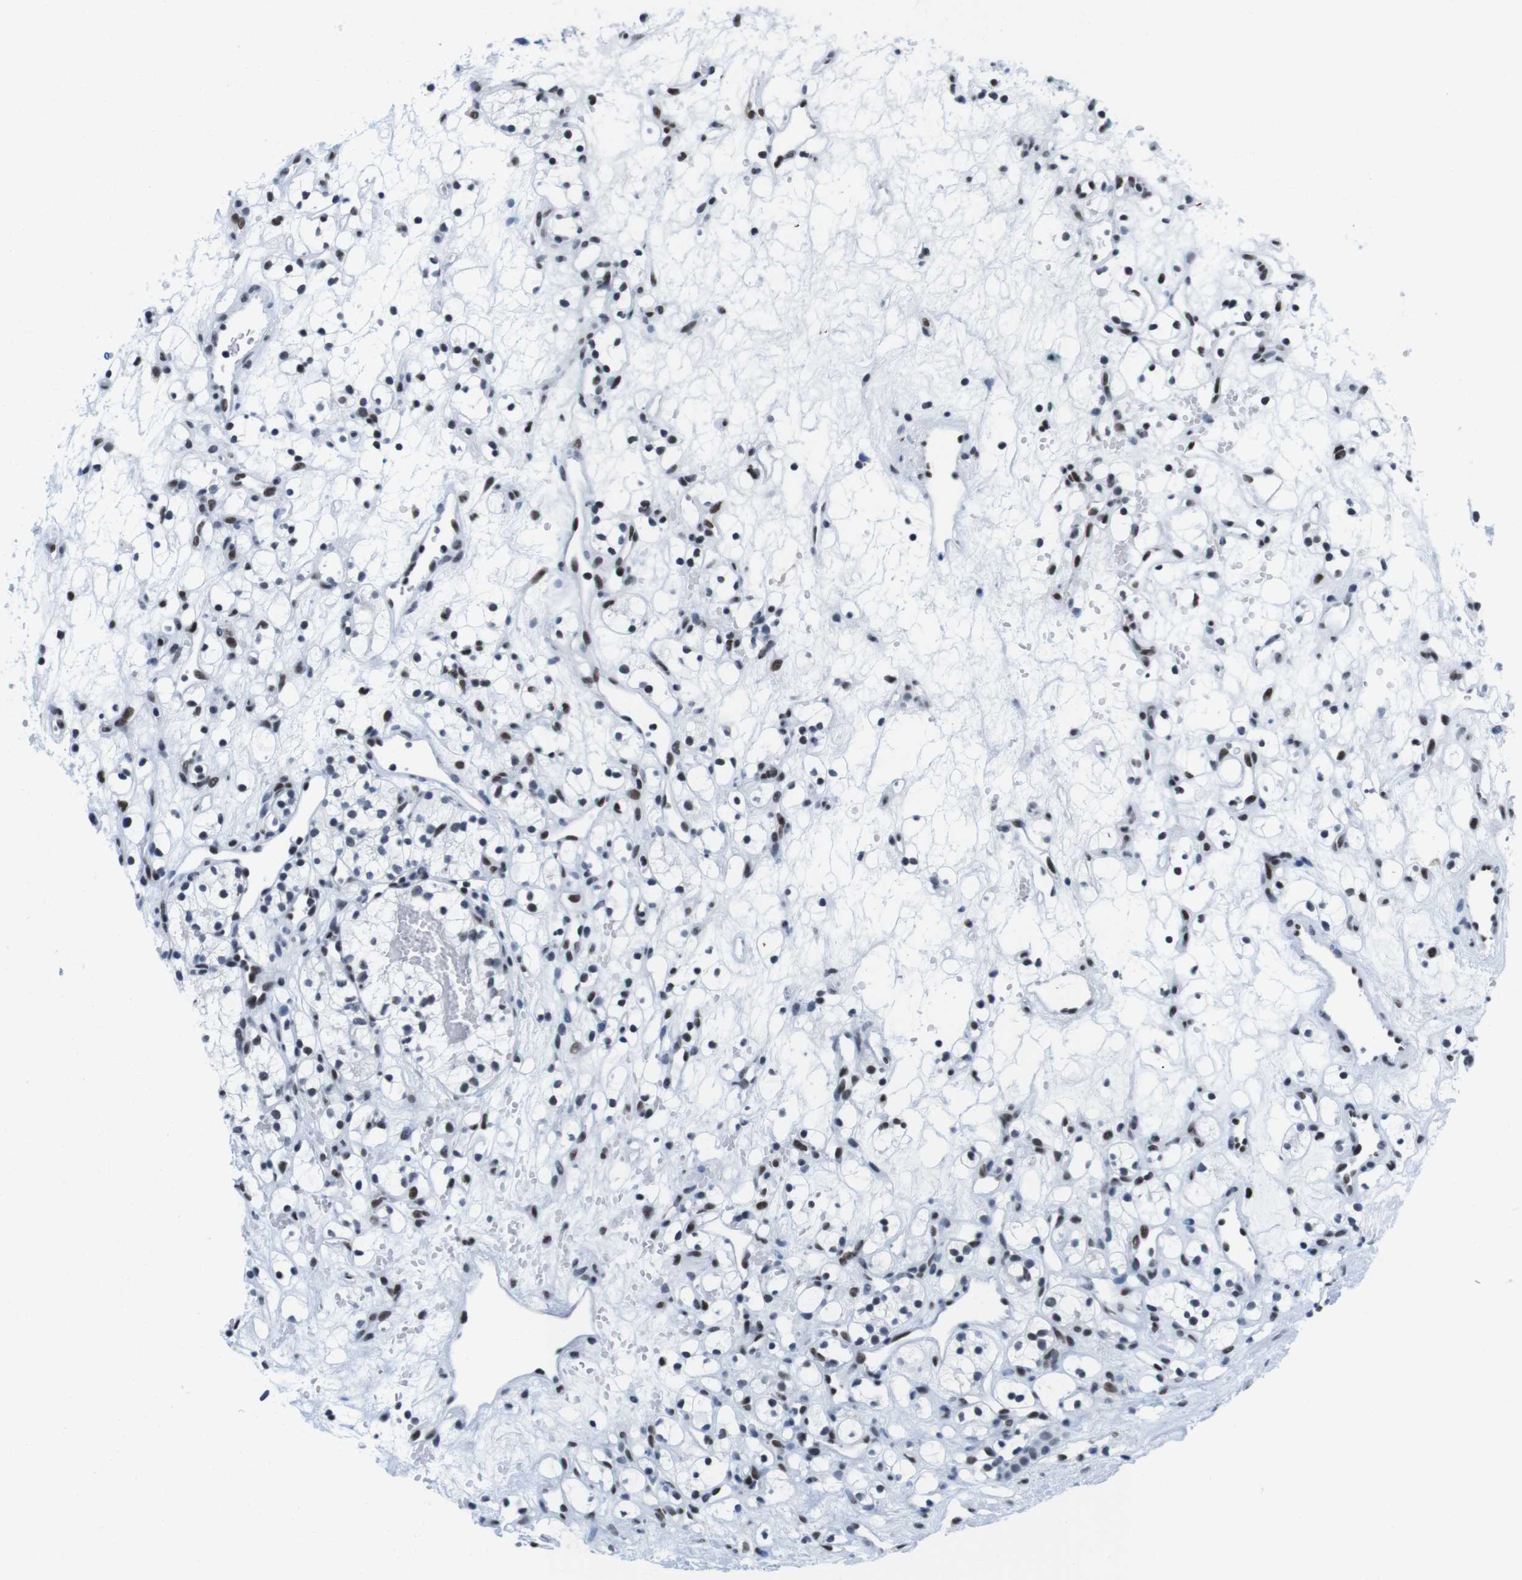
{"staining": {"intensity": "moderate", "quantity": "25%-75%", "location": "nuclear"}, "tissue": "renal cancer", "cell_type": "Tumor cells", "image_type": "cancer", "snomed": [{"axis": "morphology", "description": "Adenocarcinoma, NOS"}, {"axis": "topography", "description": "Kidney"}], "caption": "Moderate nuclear positivity for a protein is seen in about 25%-75% of tumor cells of renal adenocarcinoma using immunohistochemistry.", "gene": "IFI16", "patient": {"sex": "female", "age": 60}}